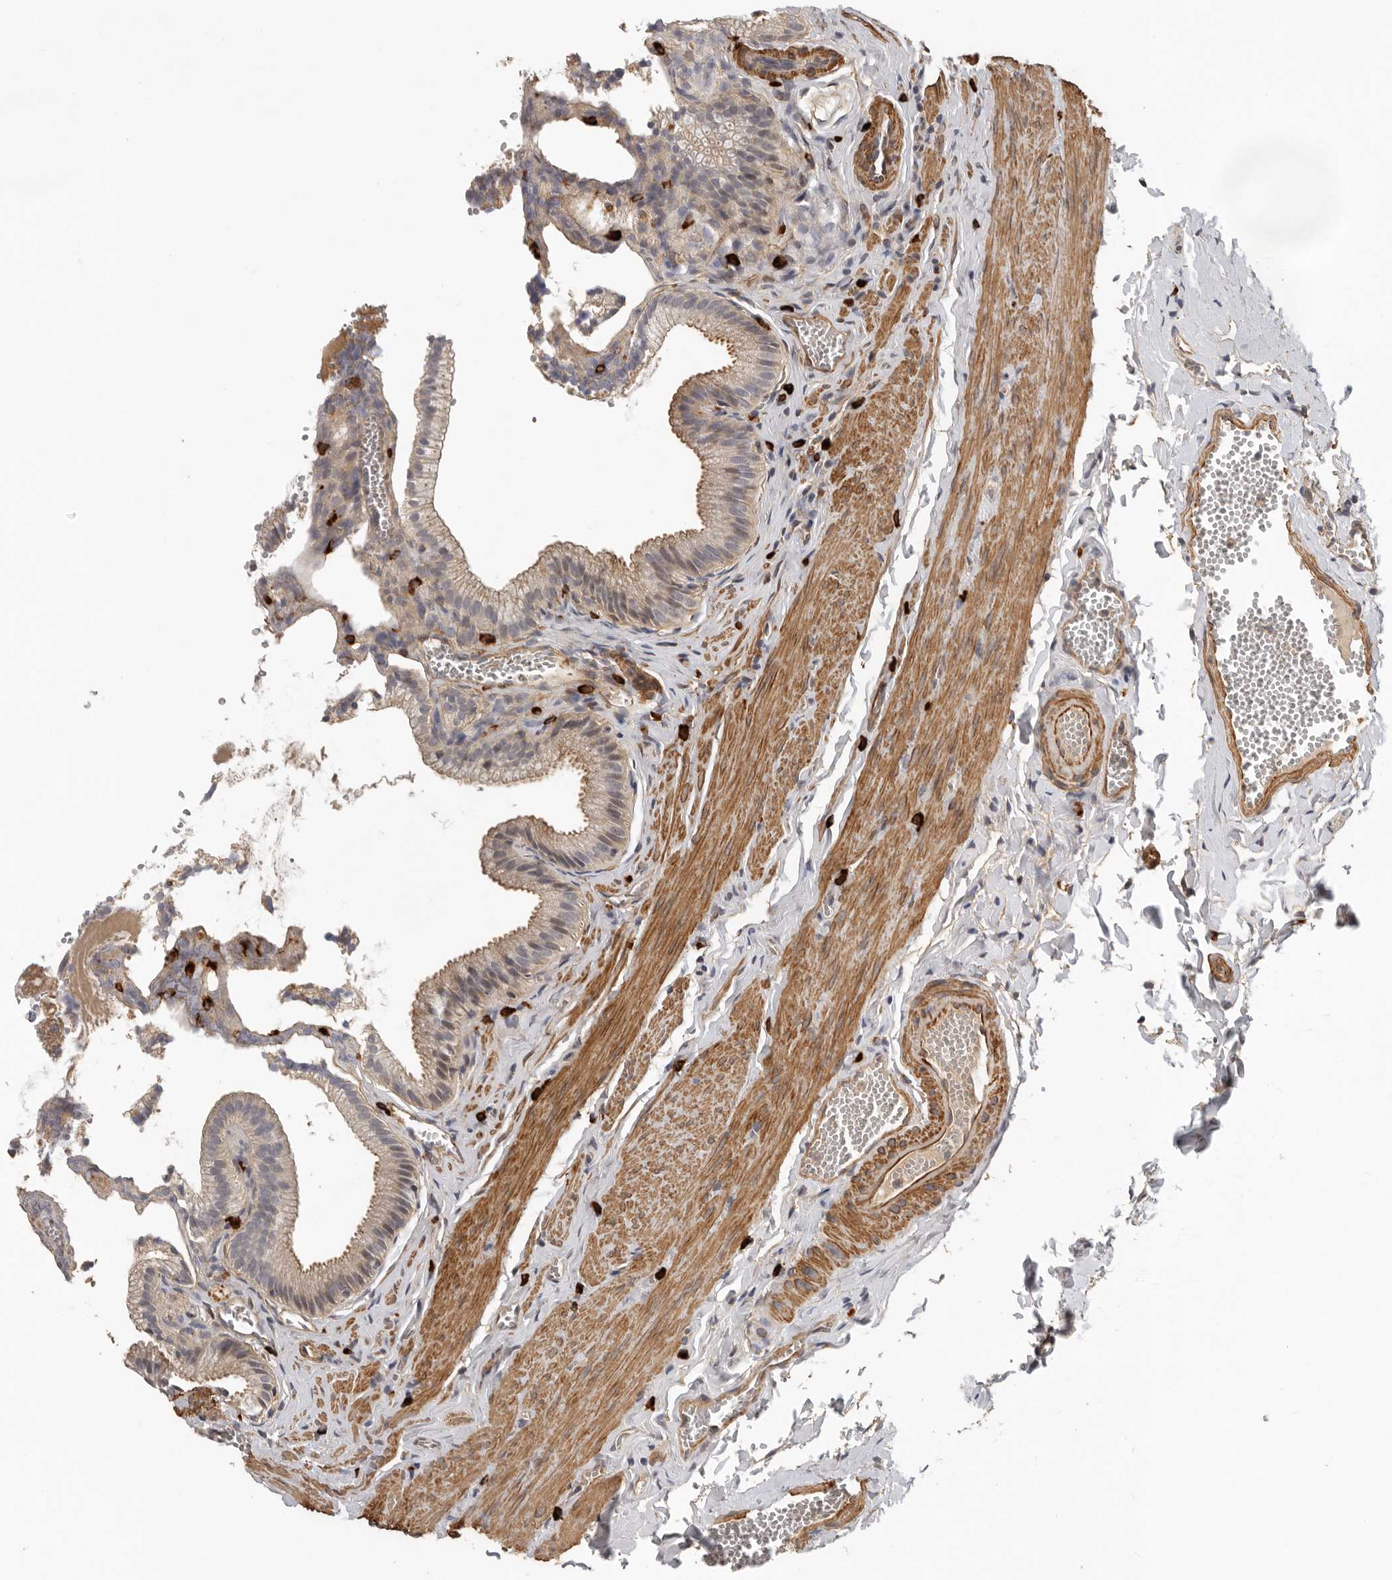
{"staining": {"intensity": "weak", "quantity": "25%-75%", "location": "cytoplasmic/membranous"}, "tissue": "gallbladder", "cell_type": "Glandular cells", "image_type": "normal", "snomed": [{"axis": "morphology", "description": "Normal tissue, NOS"}, {"axis": "topography", "description": "Gallbladder"}], "caption": "Weak cytoplasmic/membranous staining is present in about 25%-75% of glandular cells in normal gallbladder.", "gene": "RNF157", "patient": {"sex": "male", "age": 38}}